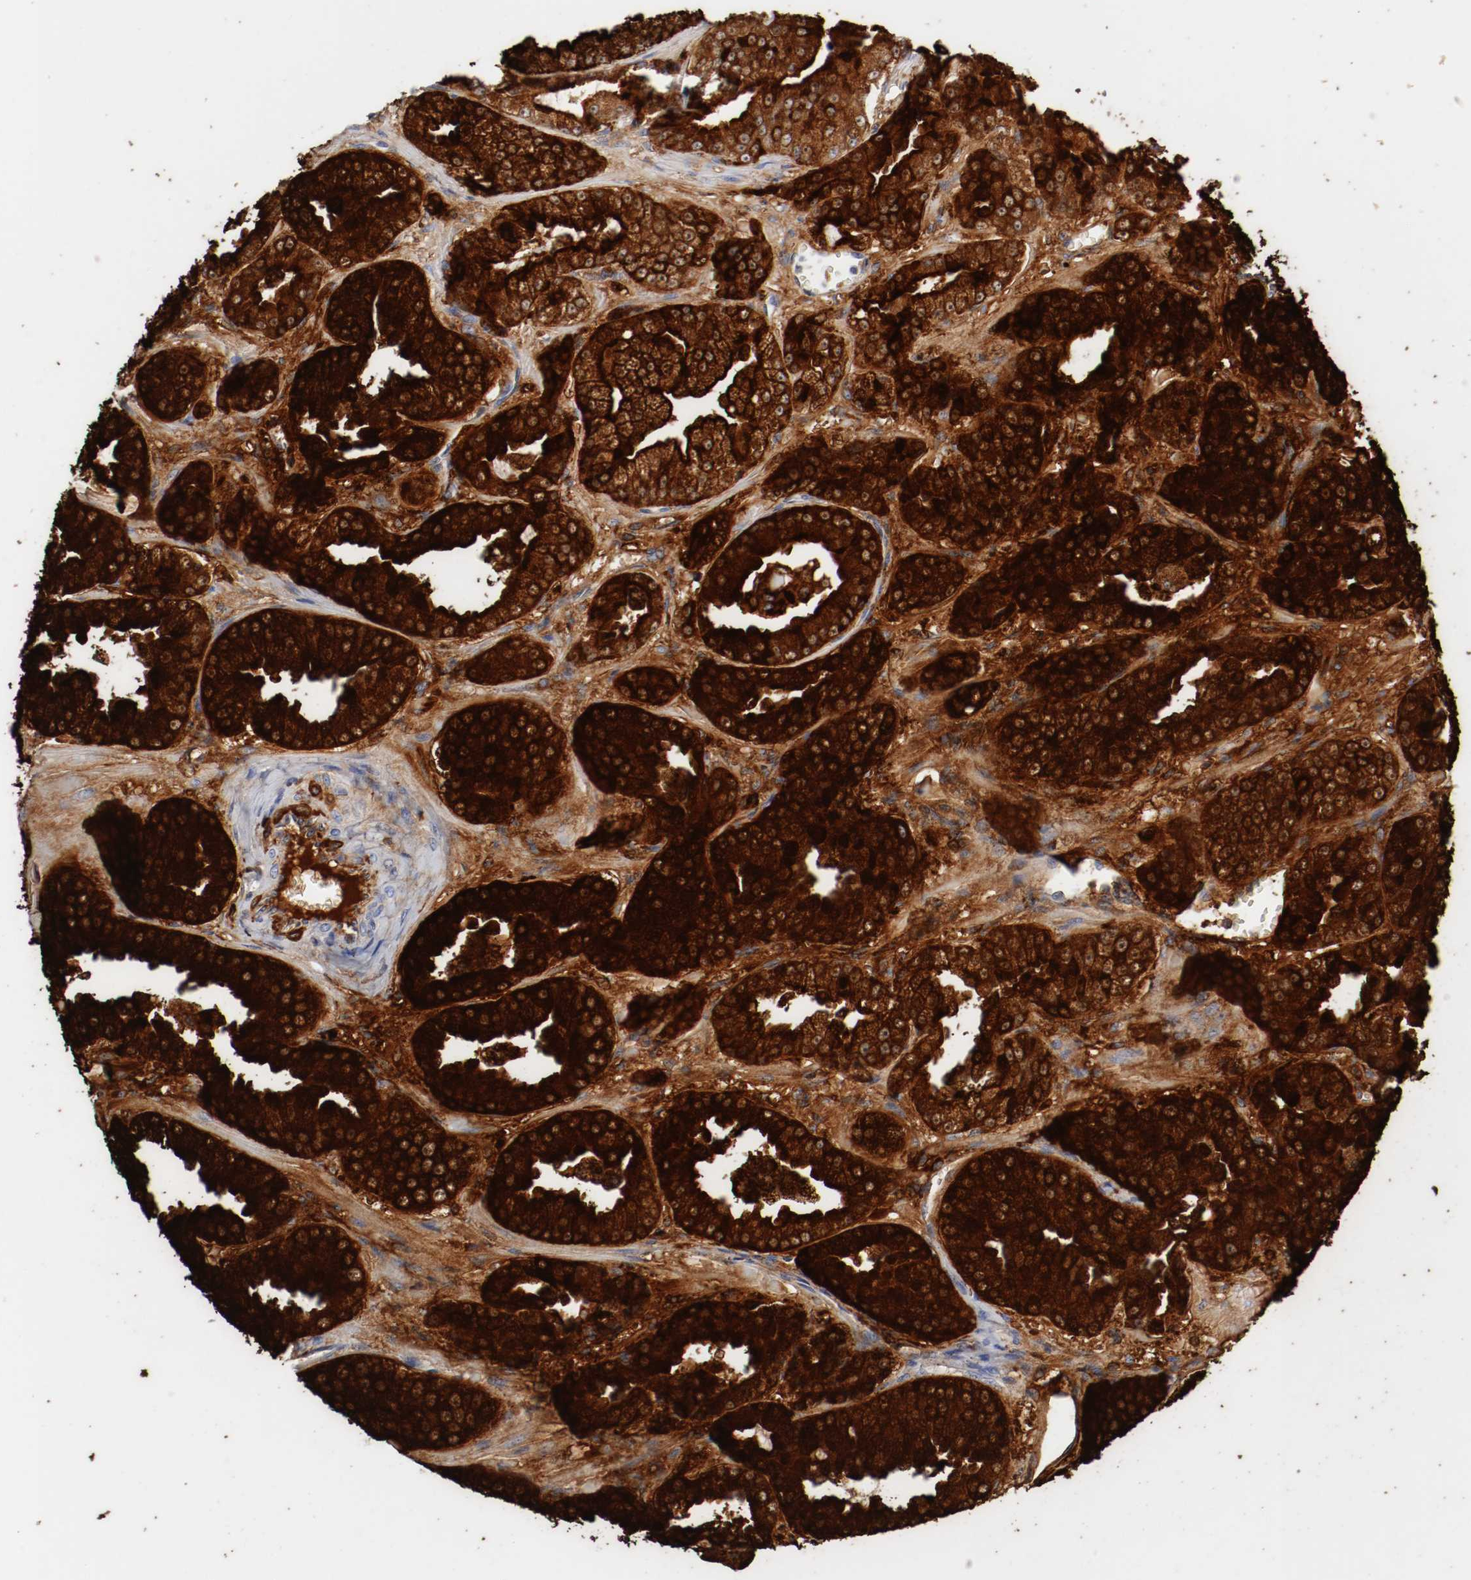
{"staining": {"intensity": "strong", "quantity": ">75%", "location": "cytoplasmic/membranous"}, "tissue": "prostate cancer", "cell_type": "Tumor cells", "image_type": "cancer", "snomed": [{"axis": "morphology", "description": "Adenocarcinoma, High grade"}, {"axis": "topography", "description": "Prostate"}], "caption": "Immunohistochemical staining of prostate high-grade adenocarcinoma shows strong cytoplasmic/membranous protein positivity in about >75% of tumor cells. (DAB IHC, brown staining for protein, blue staining for nuclei).", "gene": "GAD1", "patient": {"sex": "male", "age": 61}}